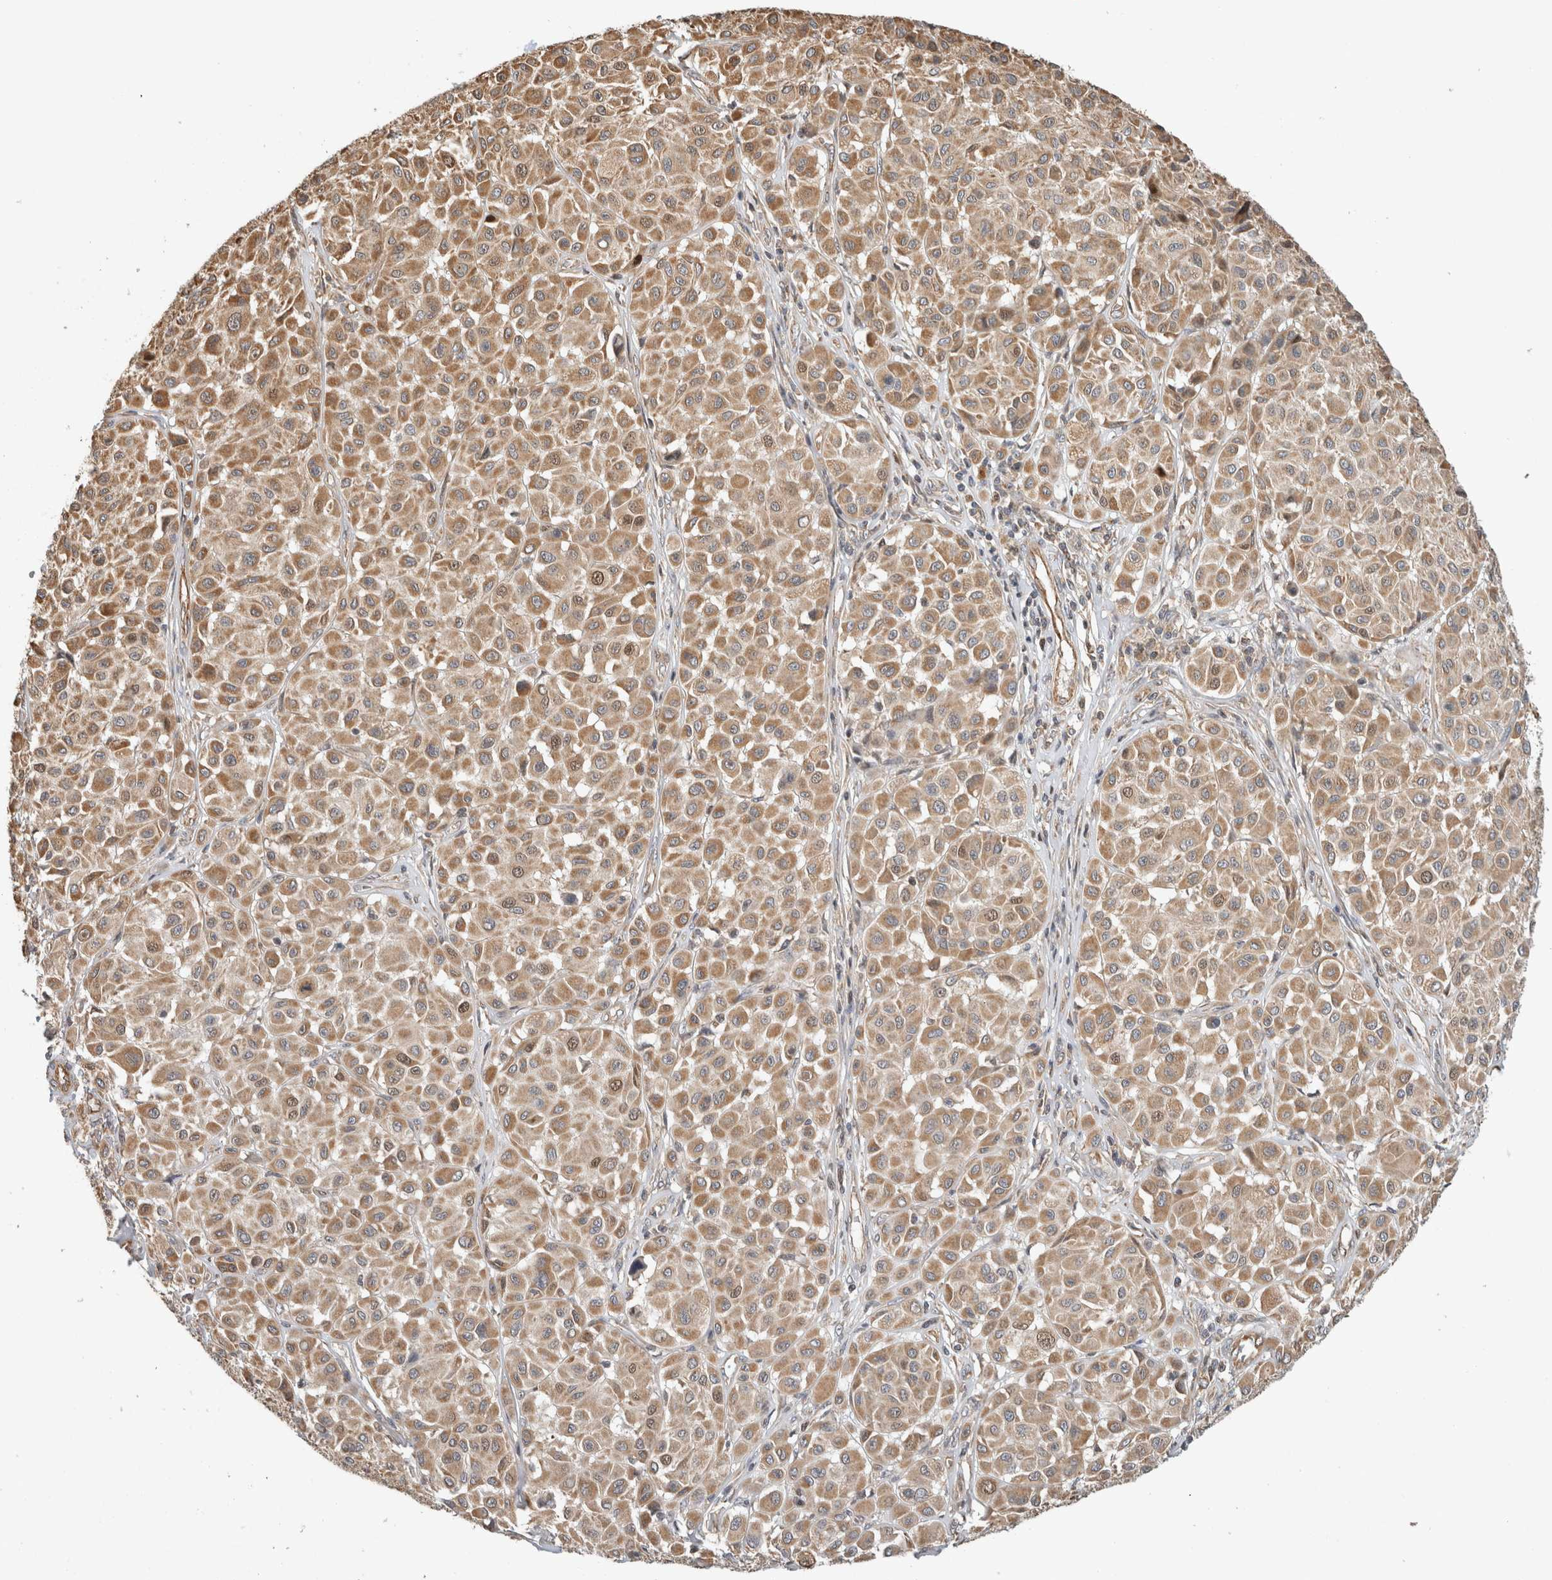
{"staining": {"intensity": "moderate", "quantity": ">75%", "location": "cytoplasmic/membranous"}, "tissue": "melanoma", "cell_type": "Tumor cells", "image_type": "cancer", "snomed": [{"axis": "morphology", "description": "Malignant melanoma, Metastatic site"}, {"axis": "topography", "description": "Soft tissue"}], "caption": "Tumor cells reveal moderate cytoplasmic/membranous positivity in approximately >75% of cells in melanoma.", "gene": "GINS4", "patient": {"sex": "male", "age": 41}}